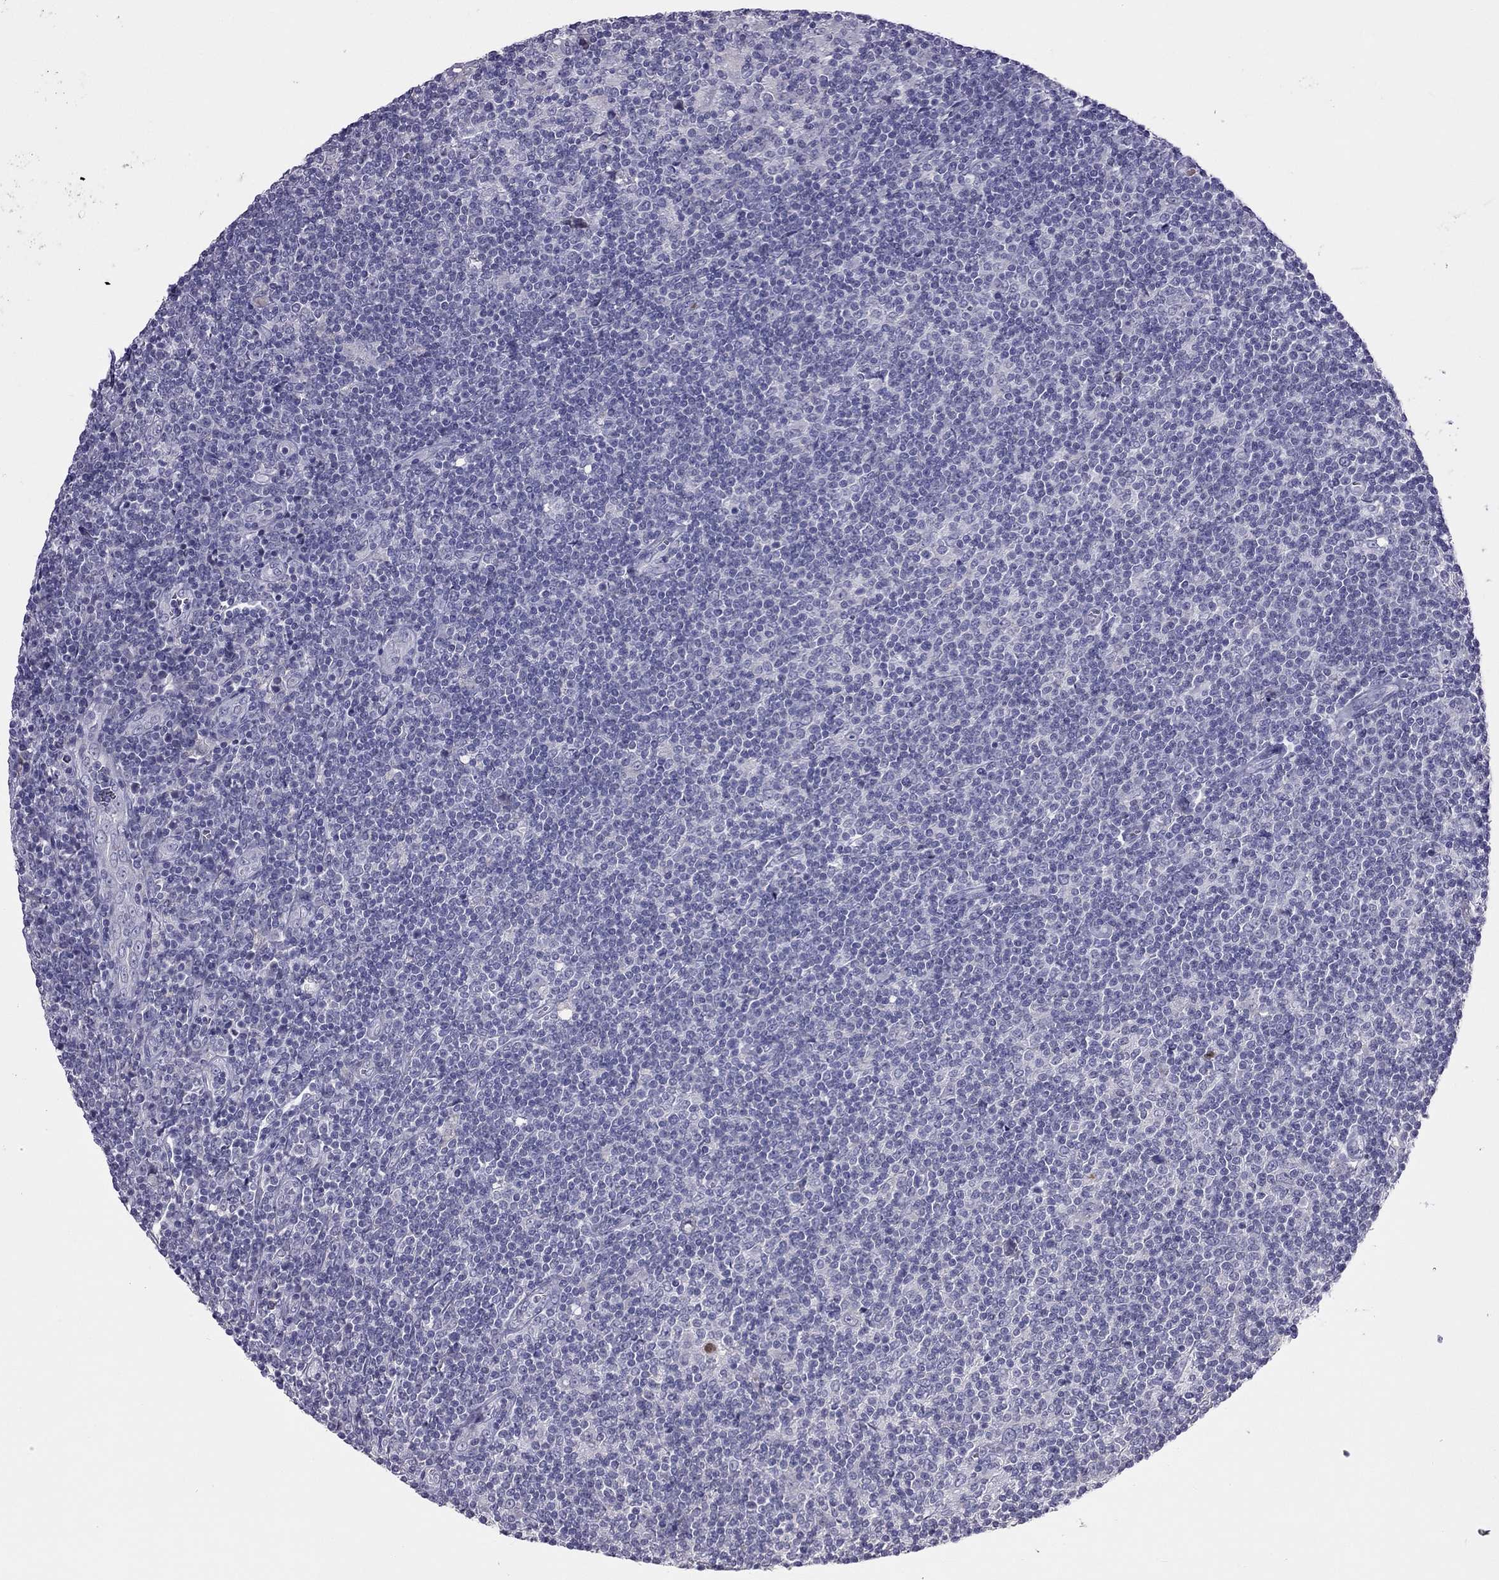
{"staining": {"intensity": "negative", "quantity": "none", "location": "none"}, "tissue": "lymphoma", "cell_type": "Tumor cells", "image_type": "cancer", "snomed": [{"axis": "morphology", "description": "Hodgkin's disease, NOS"}, {"axis": "topography", "description": "Lymph node"}], "caption": "The micrograph shows no staining of tumor cells in lymphoma.", "gene": "PPP1R3A", "patient": {"sex": "male", "age": 40}}